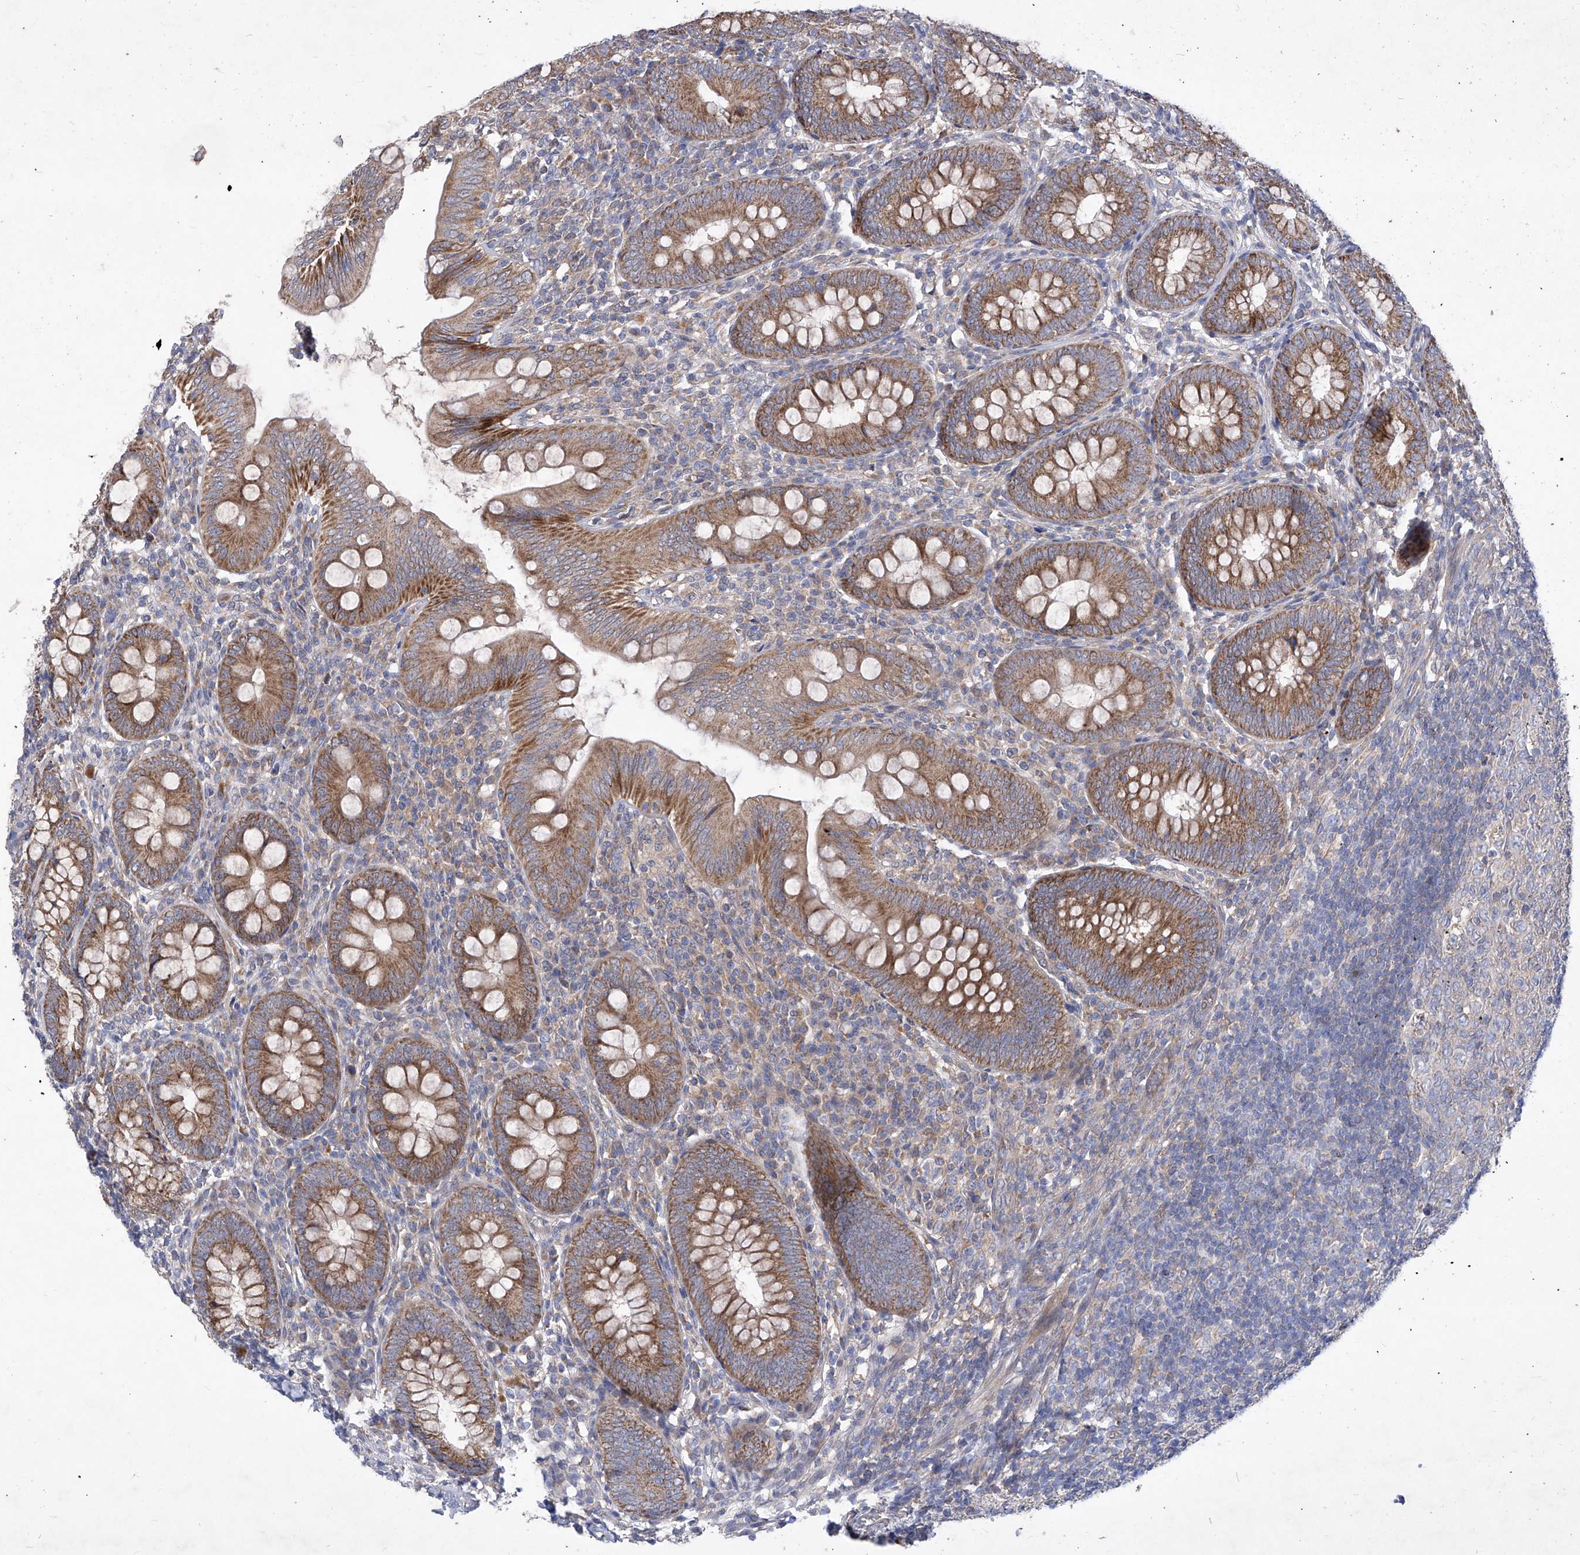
{"staining": {"intensity": "strong", "quantity": ">75%", "location": "cytoplasmic/membranous"}, "tissue": "appendix", "cell_type": "Glandular cells", "image_type": "normal", "snomed": [{"axis": "morphology", "description": "Normal tissue, NOS"}, {"axis": "topography", "description": "Appendix"}], "caption": "DAB (3,3'-diaminobenzidine) immunohistochemical staining of unremarkable human appendix demonstrates strong cytoplasmic/membranous protein positivity in about >75% of glandular cells.", "gene": "COQ3", "patient": {"sex": "male", "age": 14}}